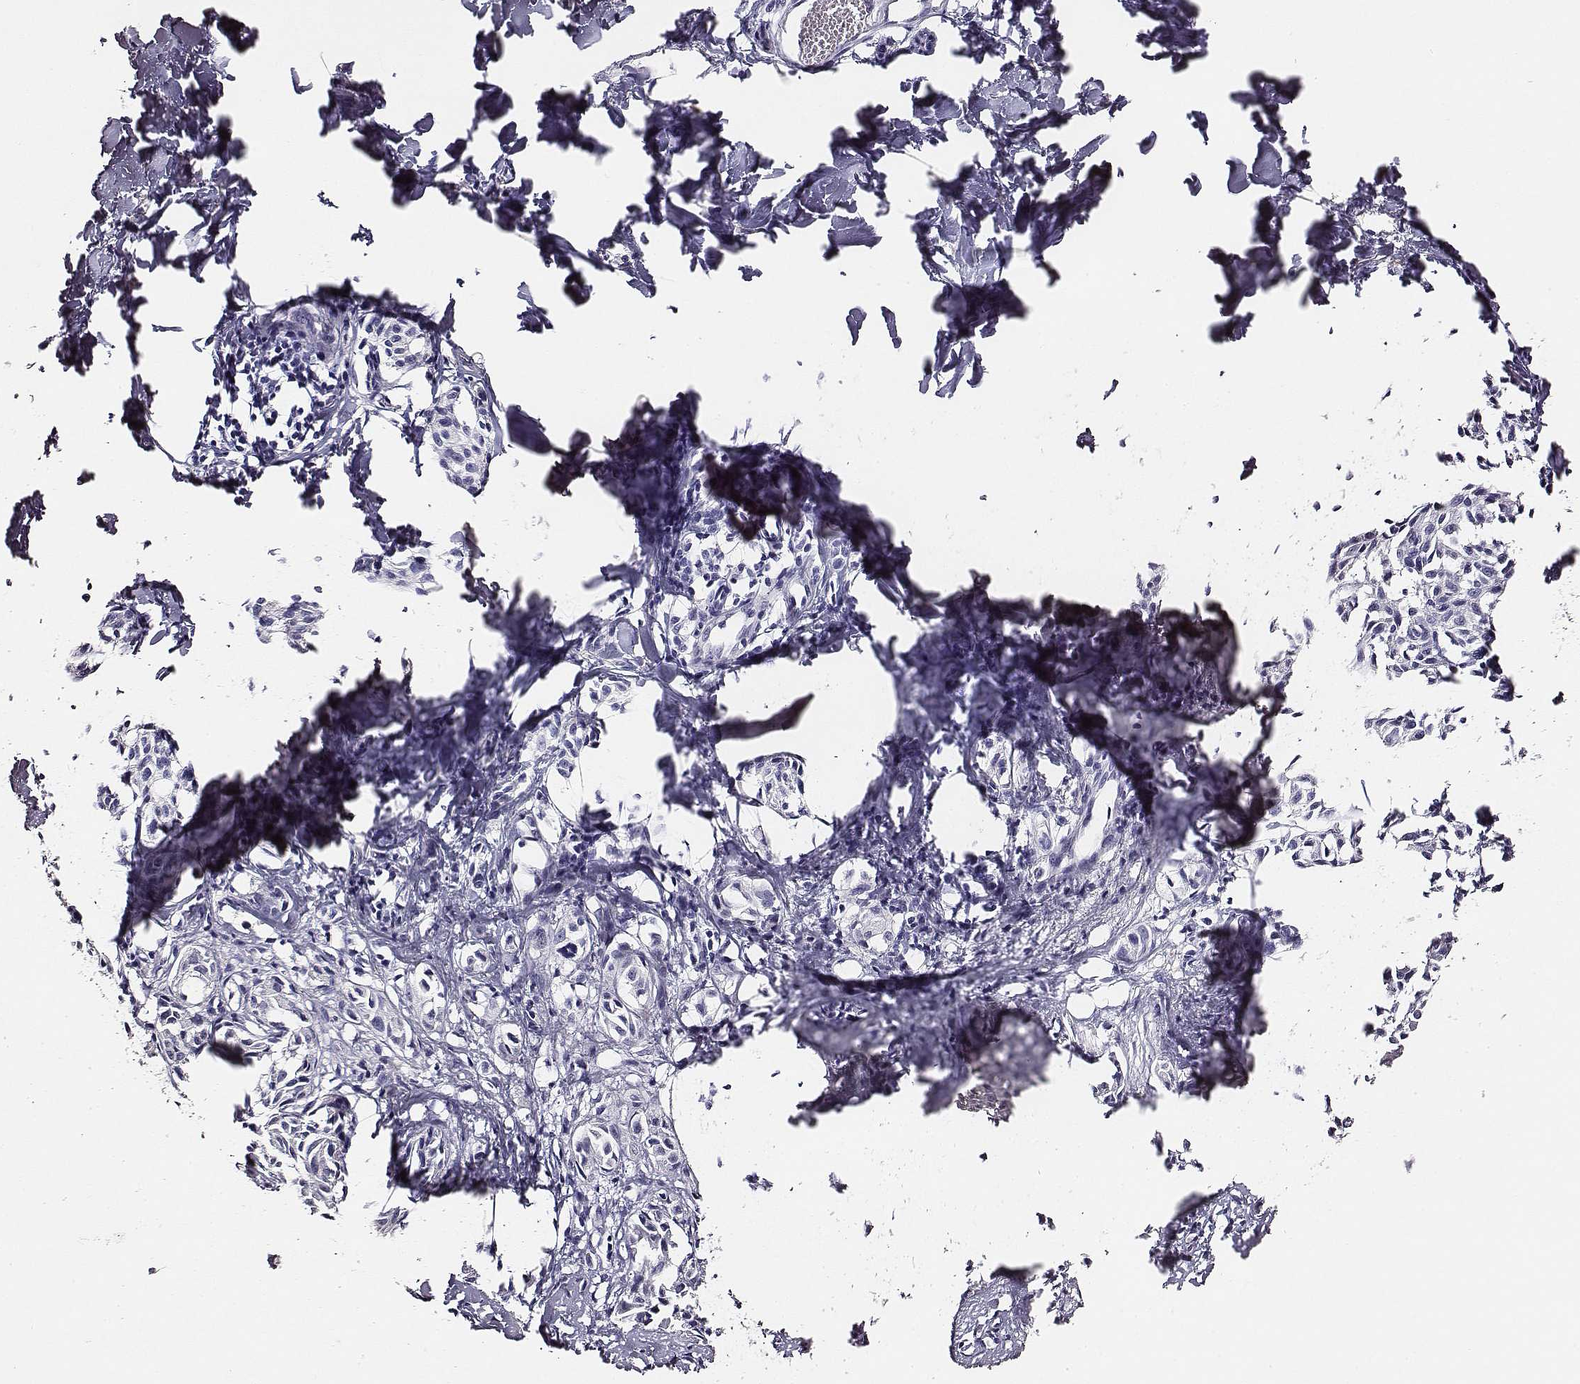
{"staining": {"intensity": "negative", "quantity": "none", "location": "none"}, "tissue": "melanoma", "cell_type": "Tumor cells", "image_type": "cancer", "snomed": [{"axis": "morphology", "description": "Malignant melanoma, NOS"}, {"axis": "topography", "description": "Skin"}], "caption": "Immunohistochemical staining of malignant melanoma displays no significant positivity in tumor cells.", "gene": "DPEP1", "patient": {"sex": "male", "age": 51}}